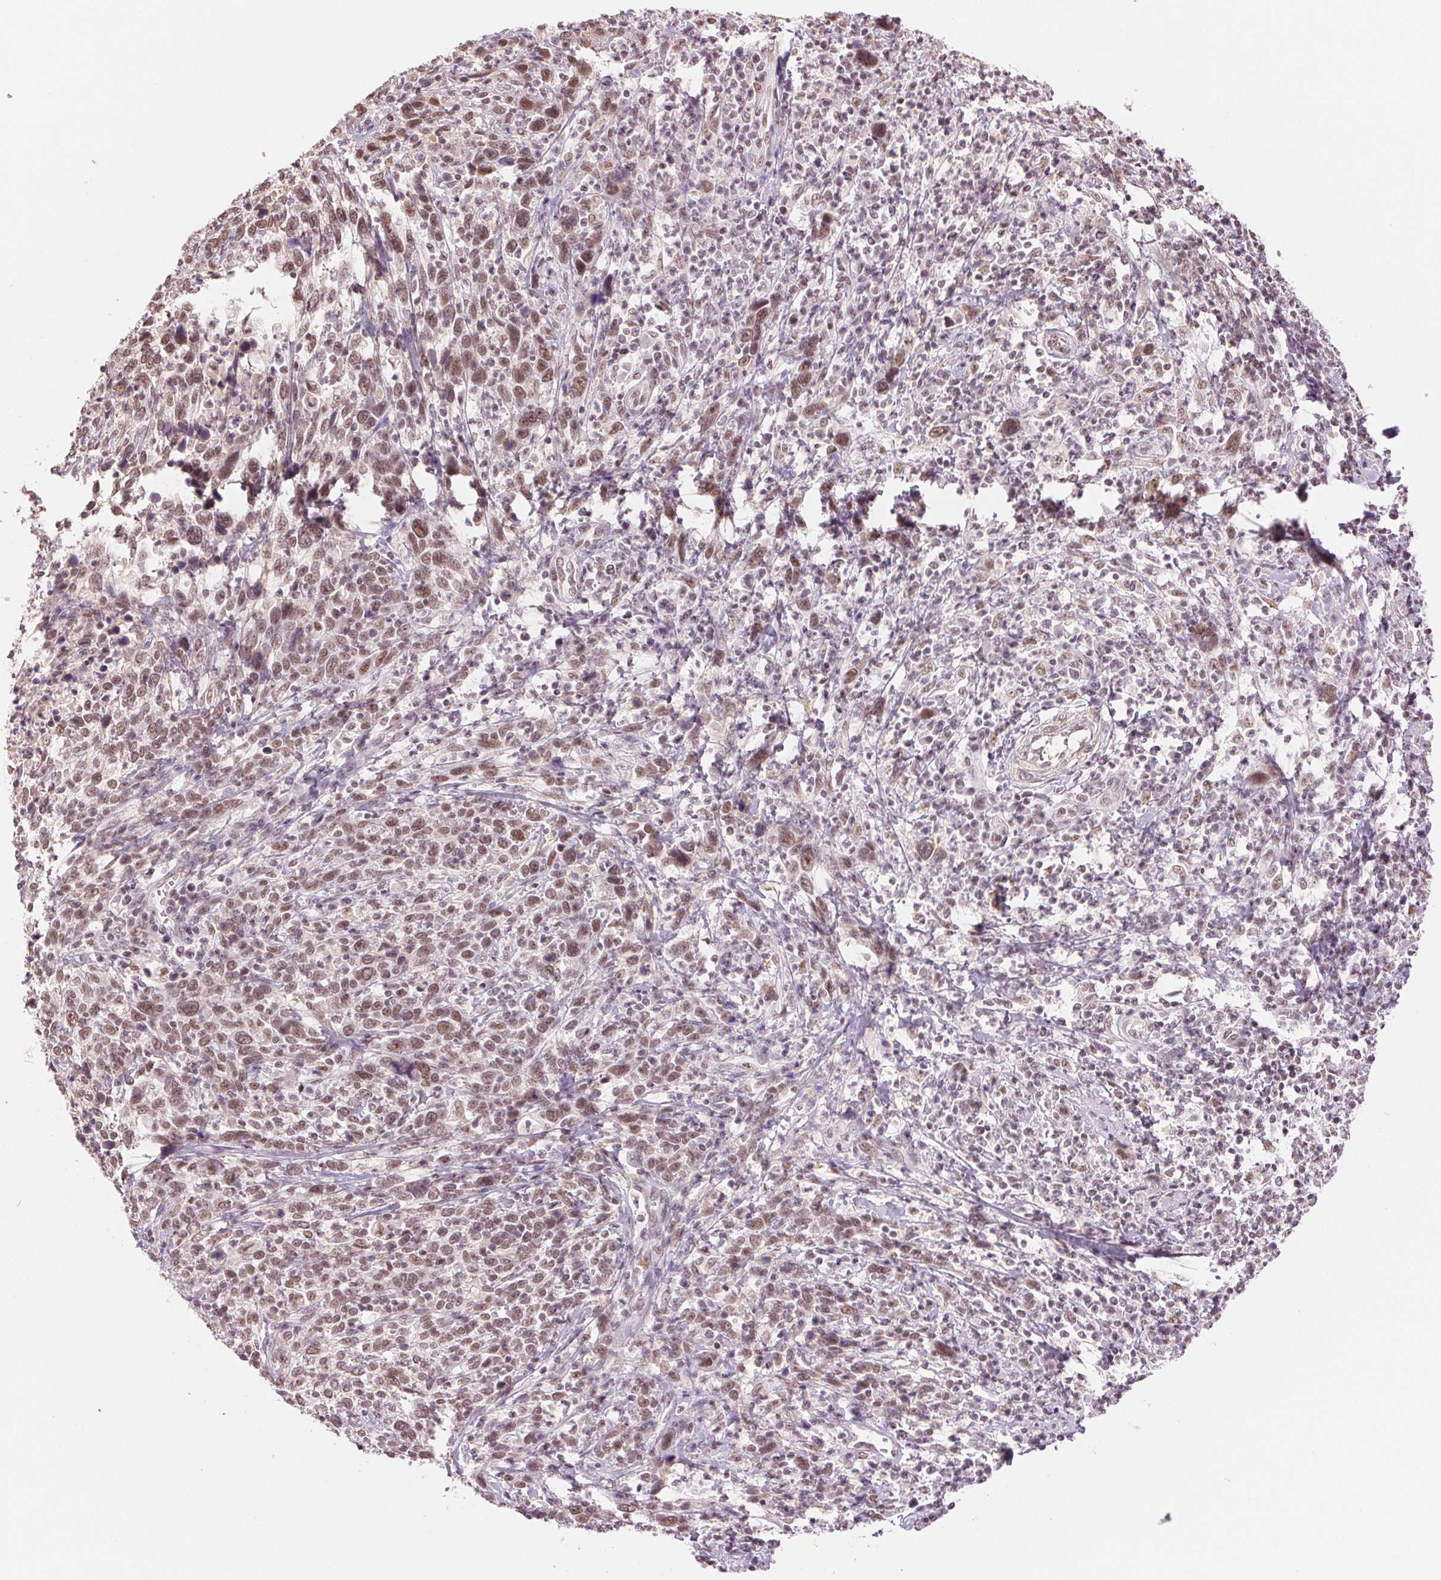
{"staining": {"intensity": "moderate", "quantity": ">75%", "location": "nuclear"}, "tissue": "cervical cancer", "cell_type": "Tumor cells", "image_type": "cancer", "snomed": [{"axis": "morphology", "description": "Squamous cell carcinoma, NOS"}, {"axis": "topography", "description": "Cervix"}], "caption": "This image exhibits squamous cell carcinoma (cervical) stained with immunohistochemistry to label a protein in brown. The nuclear of tumor cells show moderate positivity for the protein. Nuclei are counter-stained blue.", "gene": "RPRD1B", "patient": {"sex": "female", "age": 46}}